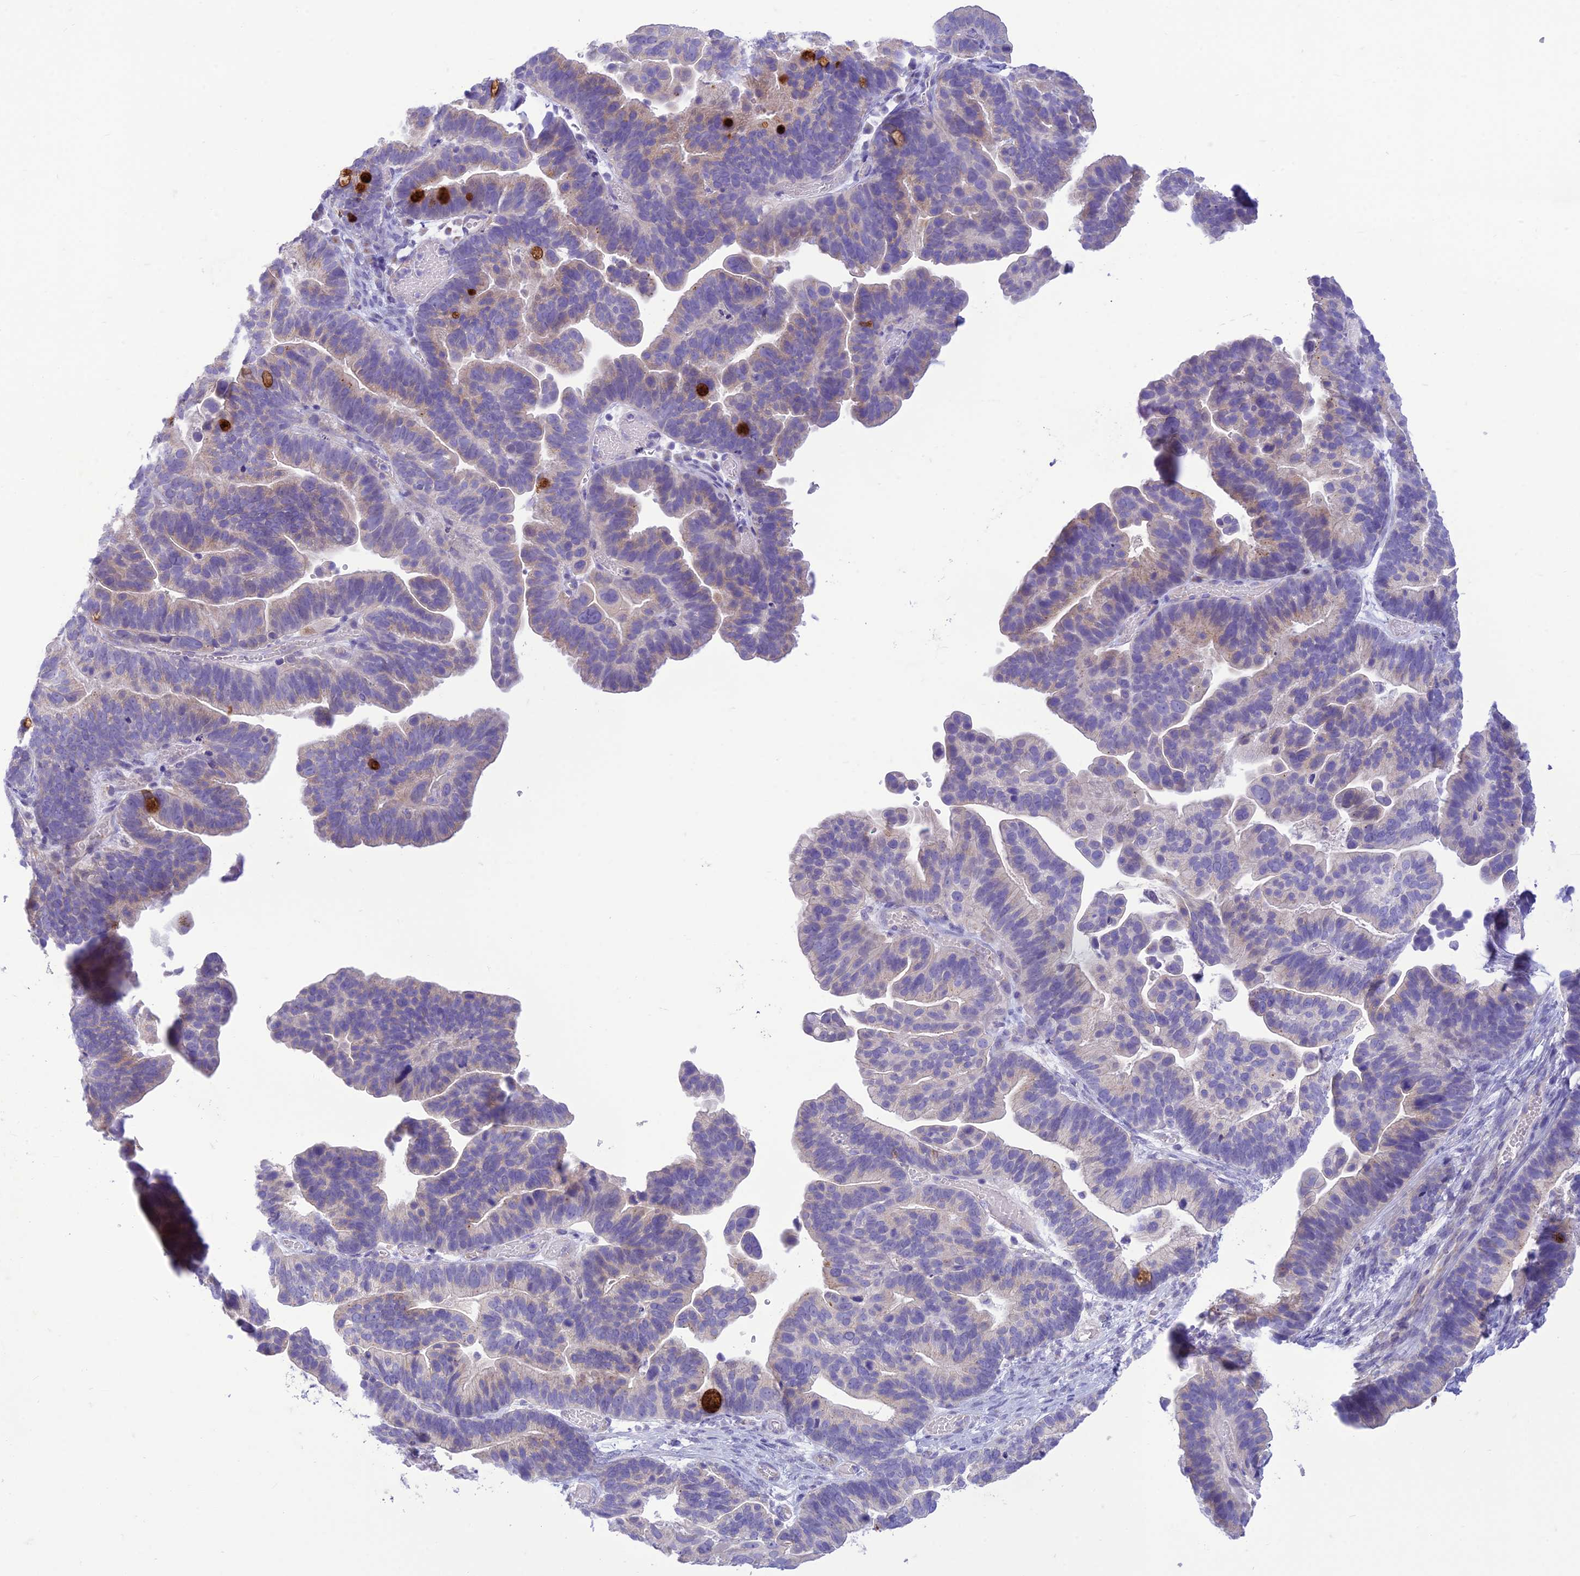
{"staining": {"intensity": "strong", "quantity": "<25%", "location": "cytoplasmic/membranous"}, "tissue": "ovarian cancer", "cell_type": "Tumor cells", "image_type": "cancer", "snomed": [{"axis": "morphology", "description": "Cystadenocarcinoma, serous, NOS"}, {"axis": "topography", "description": "Ovary"}], "caption": "DAB (3,3'-diaminobenzidine) immunohistochemical staining of human ovarian cancer reveals strong cytoplasmic/membranous protein expression in about <25% of tumor cells.", "gene": "DHDH", "patient": {"sex": "female", "age": 56}}